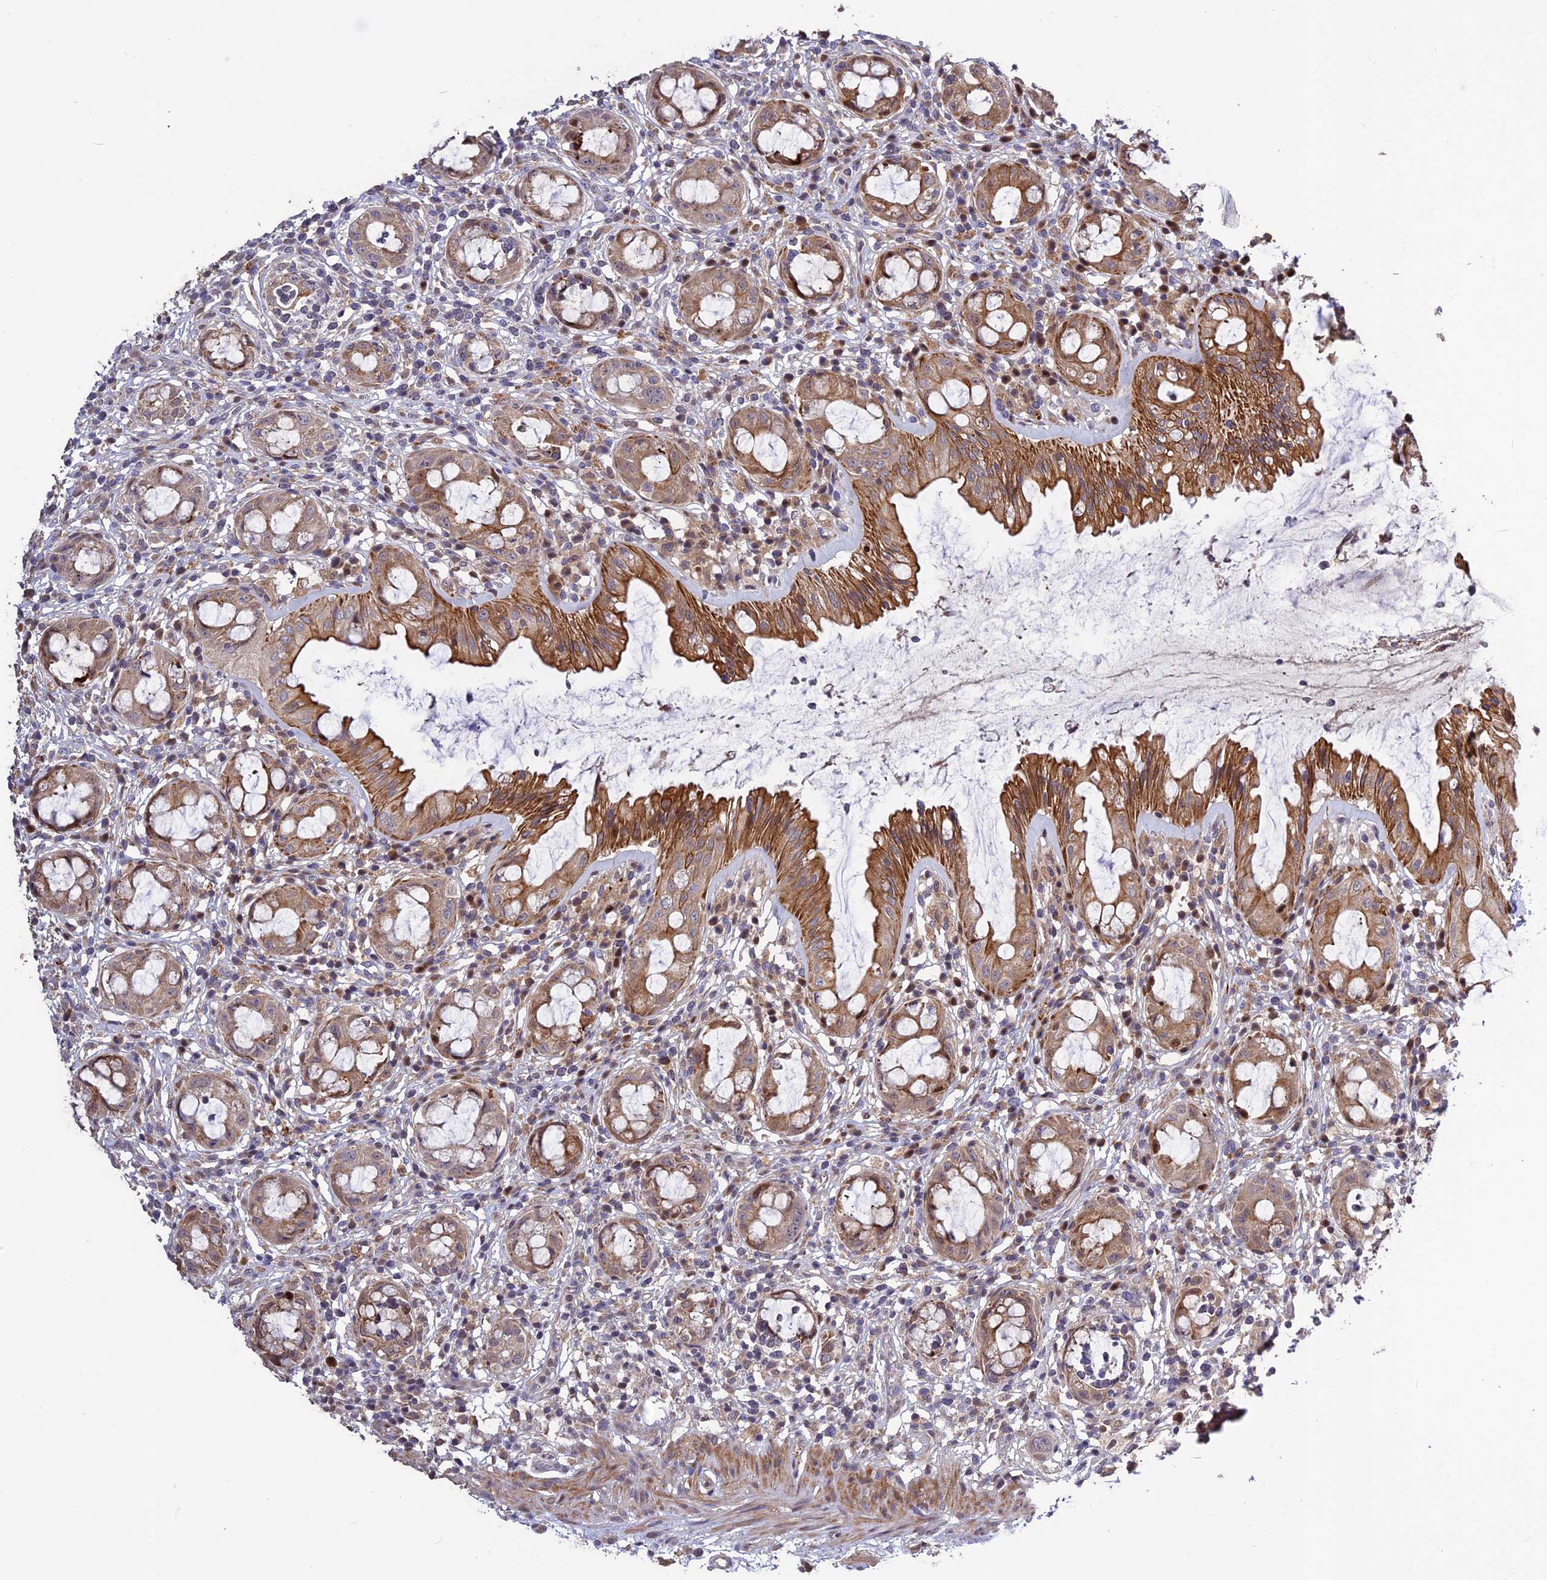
{"staining": {"intensity": "moderate", "quantity": ">75%", "location": "cytoplasmic/membranous,nuclear"}, "tissue": "rectum", "cell_type": "Glandular cells", "image_type": "normal", "snomed": [{"axis": "morphology", "description": "Normal tissue, NOS"}, {"axis": "topography", "description": "Rectum"}], "caption": "Immunohistochemistry (IHC) micrograph of benign rectum: human rectum stained using IHC shows medium levels of moderate protein expression localized specifically in the cytoplasmic/membranous,nuclear of glandular cells, appearing as a cytoplasmic/membranous,nuclear brown color.", "gene": "SPG21", "patient": {"sex": "female", "age": 57}}